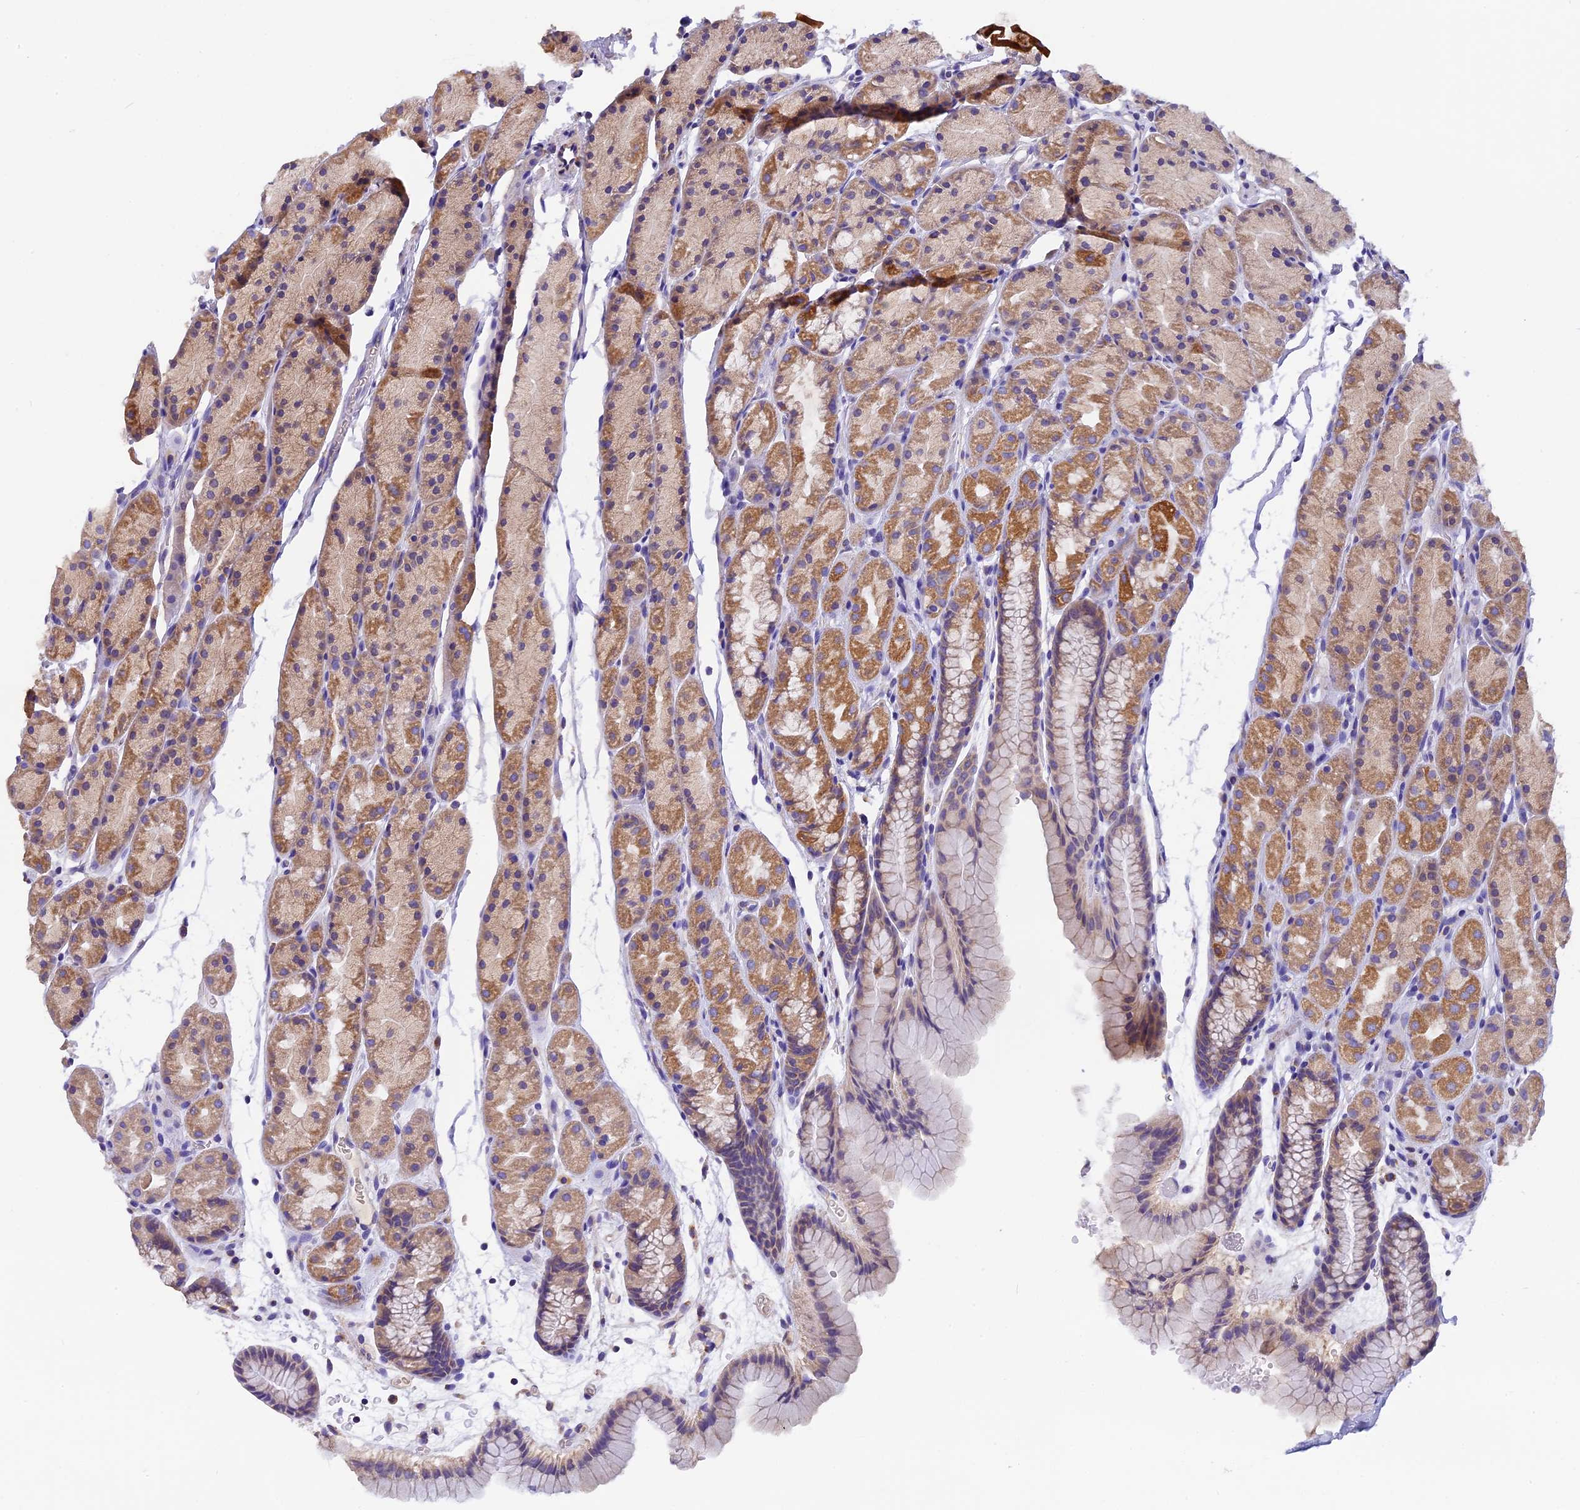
{"staining": {"intensity": "moderate", "quantity": ">75%", "location": "cytoplasmic/membranous"}, "tissue": "stomach", "cell_type": "Glandular cells", "image_type": "normal", "snomed": [{"axis": "morphology", "description": "Normal tissue, NOS"}, {"axis": "topography", "description": "Stomach, upper"}, {"axis": "topography", "description": "Stomach"}], "caption": "Brown immunohistochemical staining in benign human stomach reveals moderate cytoplasmic/membranous staining in approximately >75% of glandular cells. The protein is stained brown, and the nuclei are stained in blue (DAB IHC with brightfield microscopy, high magnification).", "gene": "MGME1", "patient": {"sex": "male", "age": 47}}